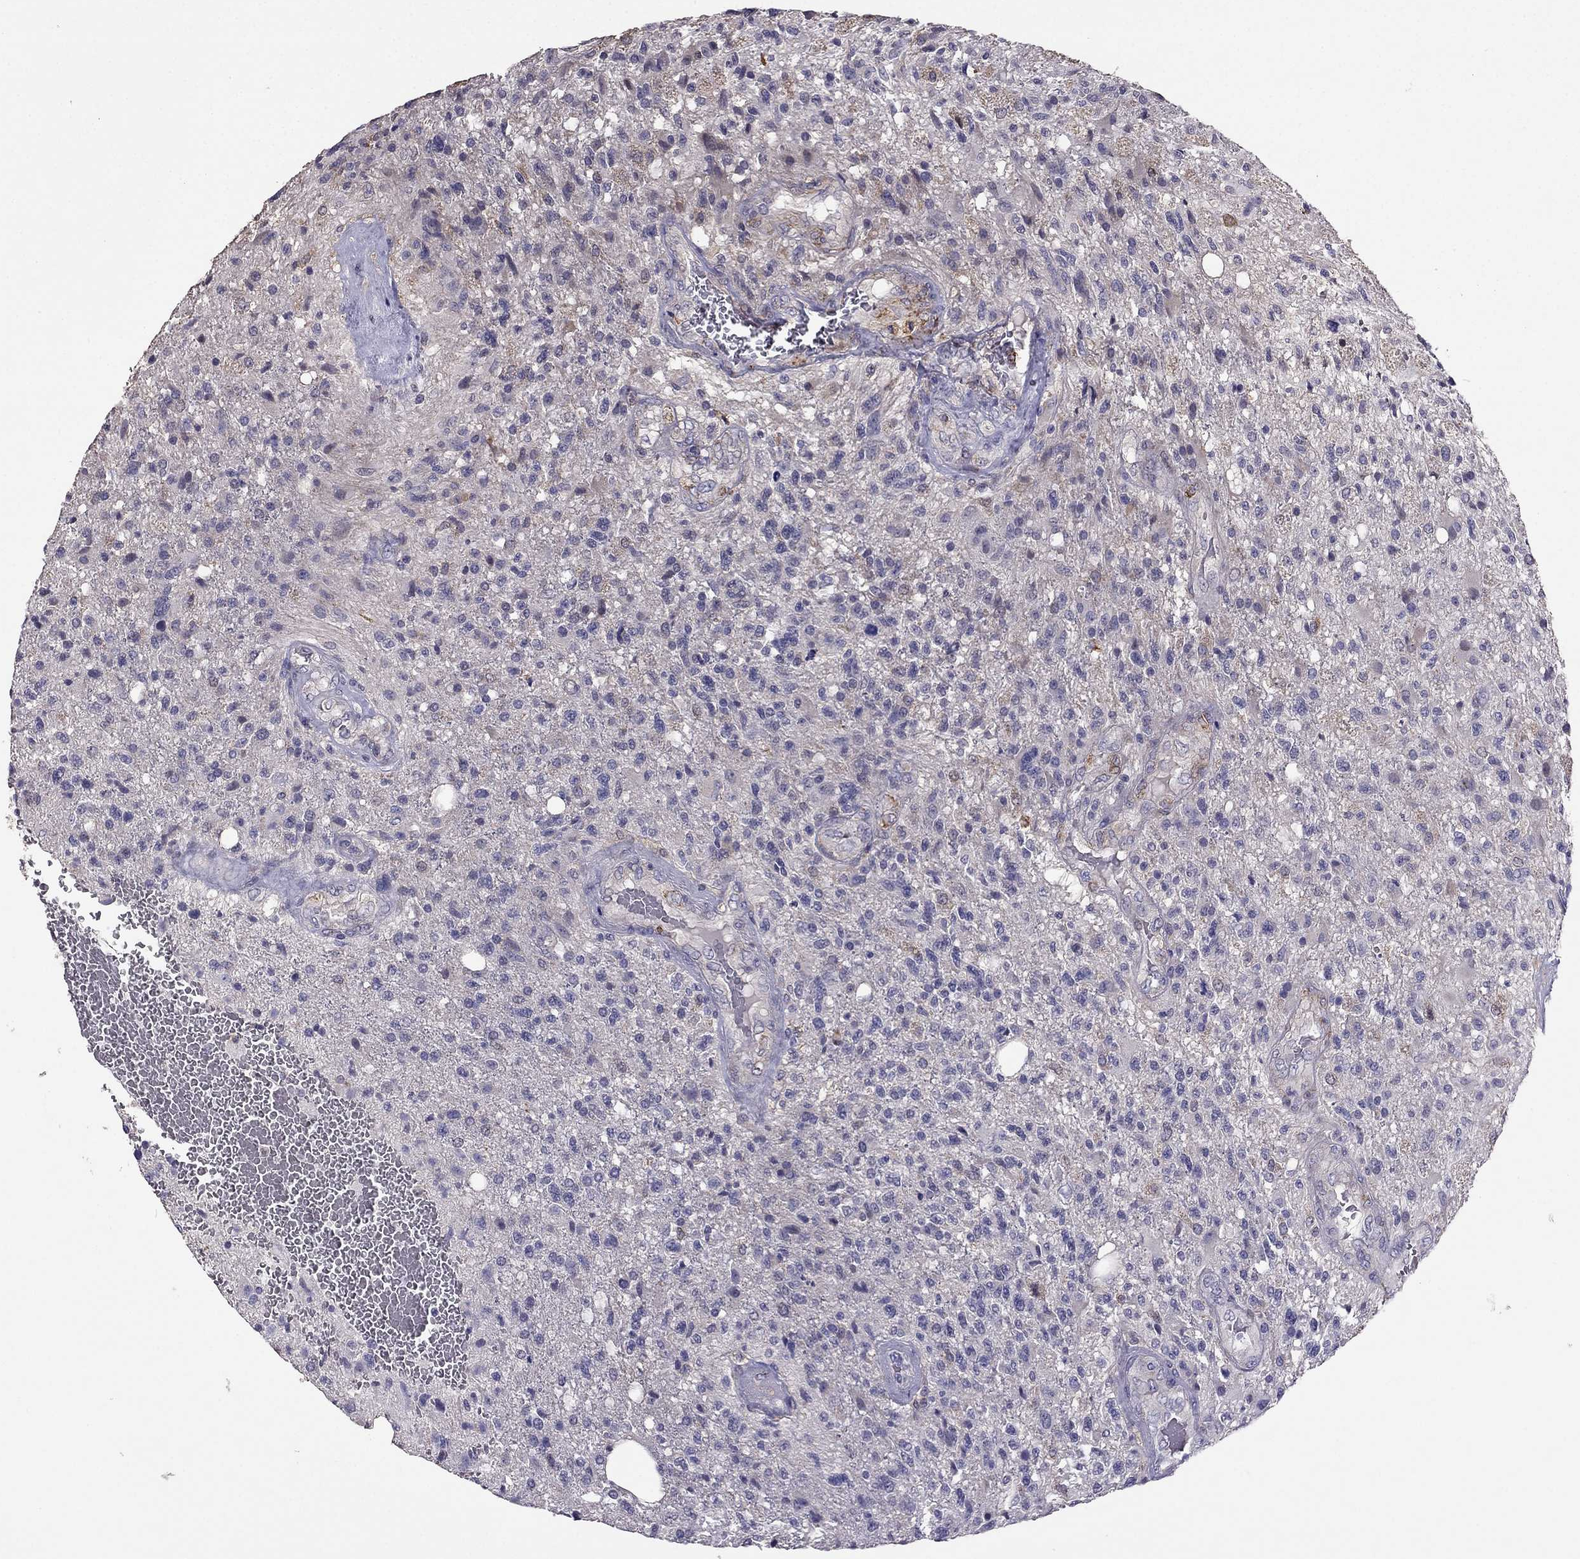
{"staining": {"intensity": "negative", "quantity": "none", "location": "none"}, "tissue": "glioma", "cell_type": "Tumor cells", "image_type": "cancer", "snomed": [{"axis": "morphology", "description": "Glioma, malignant, High grade"}, {"axis": "topography", "description": "Brain"}], "caption": "There is no significant staining in tumor cells of malignant glioma (high-grade).", "gene": "CDH9", "patient": {"sex": "male", "age": 56}}